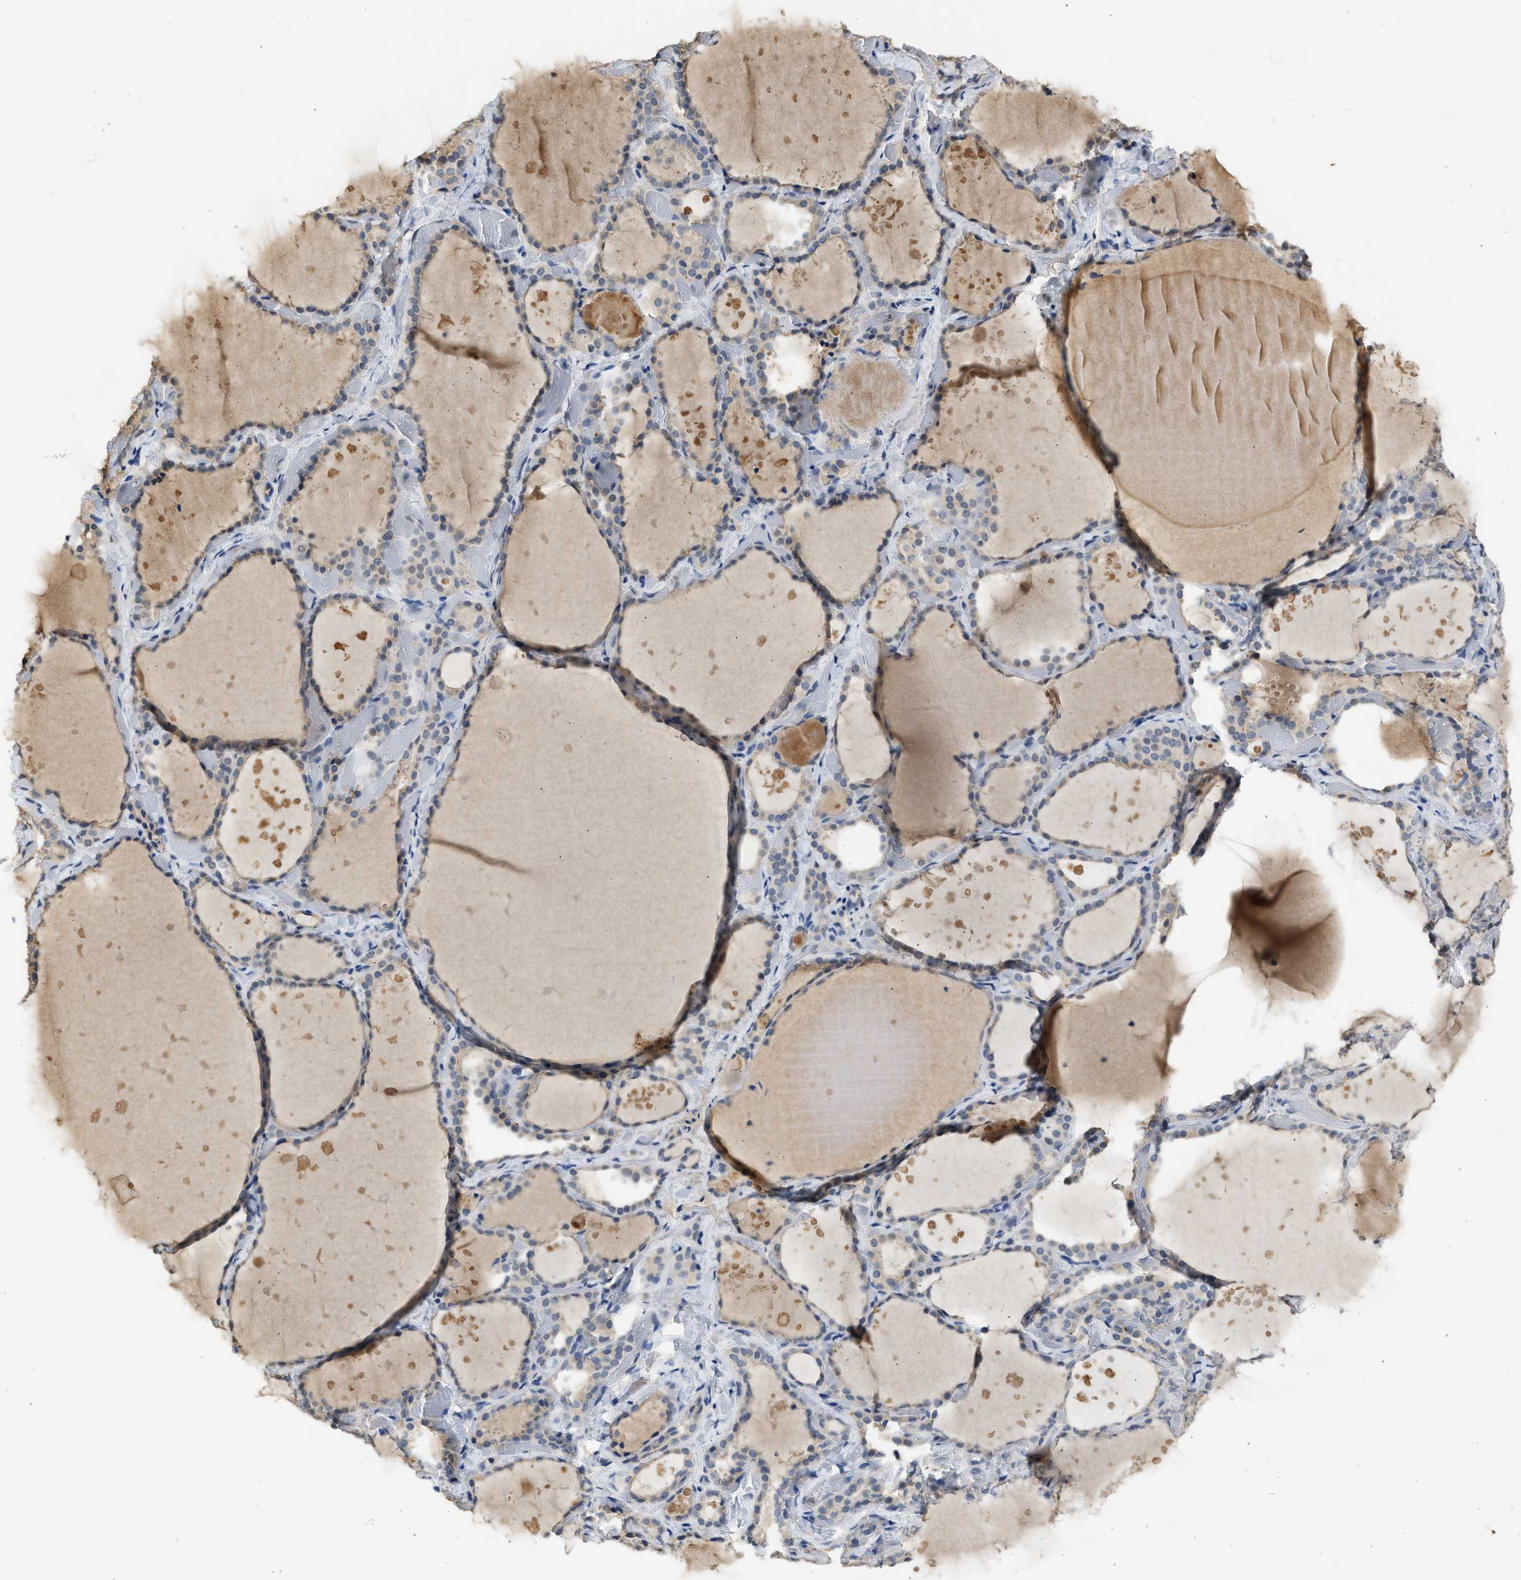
{"staining": {"intensity": "weak", "quantity": "<25%", "location": "cytoplasmic/membranous"}, "tissue": "thyroid gland", "cell_type": "Glandular cells", "image_type": "normal", "snomed": [{"axis": "morphology", "description": "Normal tissue, NOS"}, {"axis": "topography", "description": "Thyroid gland"}], "caption": "Normal thyroid gland was stained to show a protein in brown. There is no significant positivity in glandular cells.", "gene": "SULT2A1", "patient": {"sex": "female", "age": 44}}